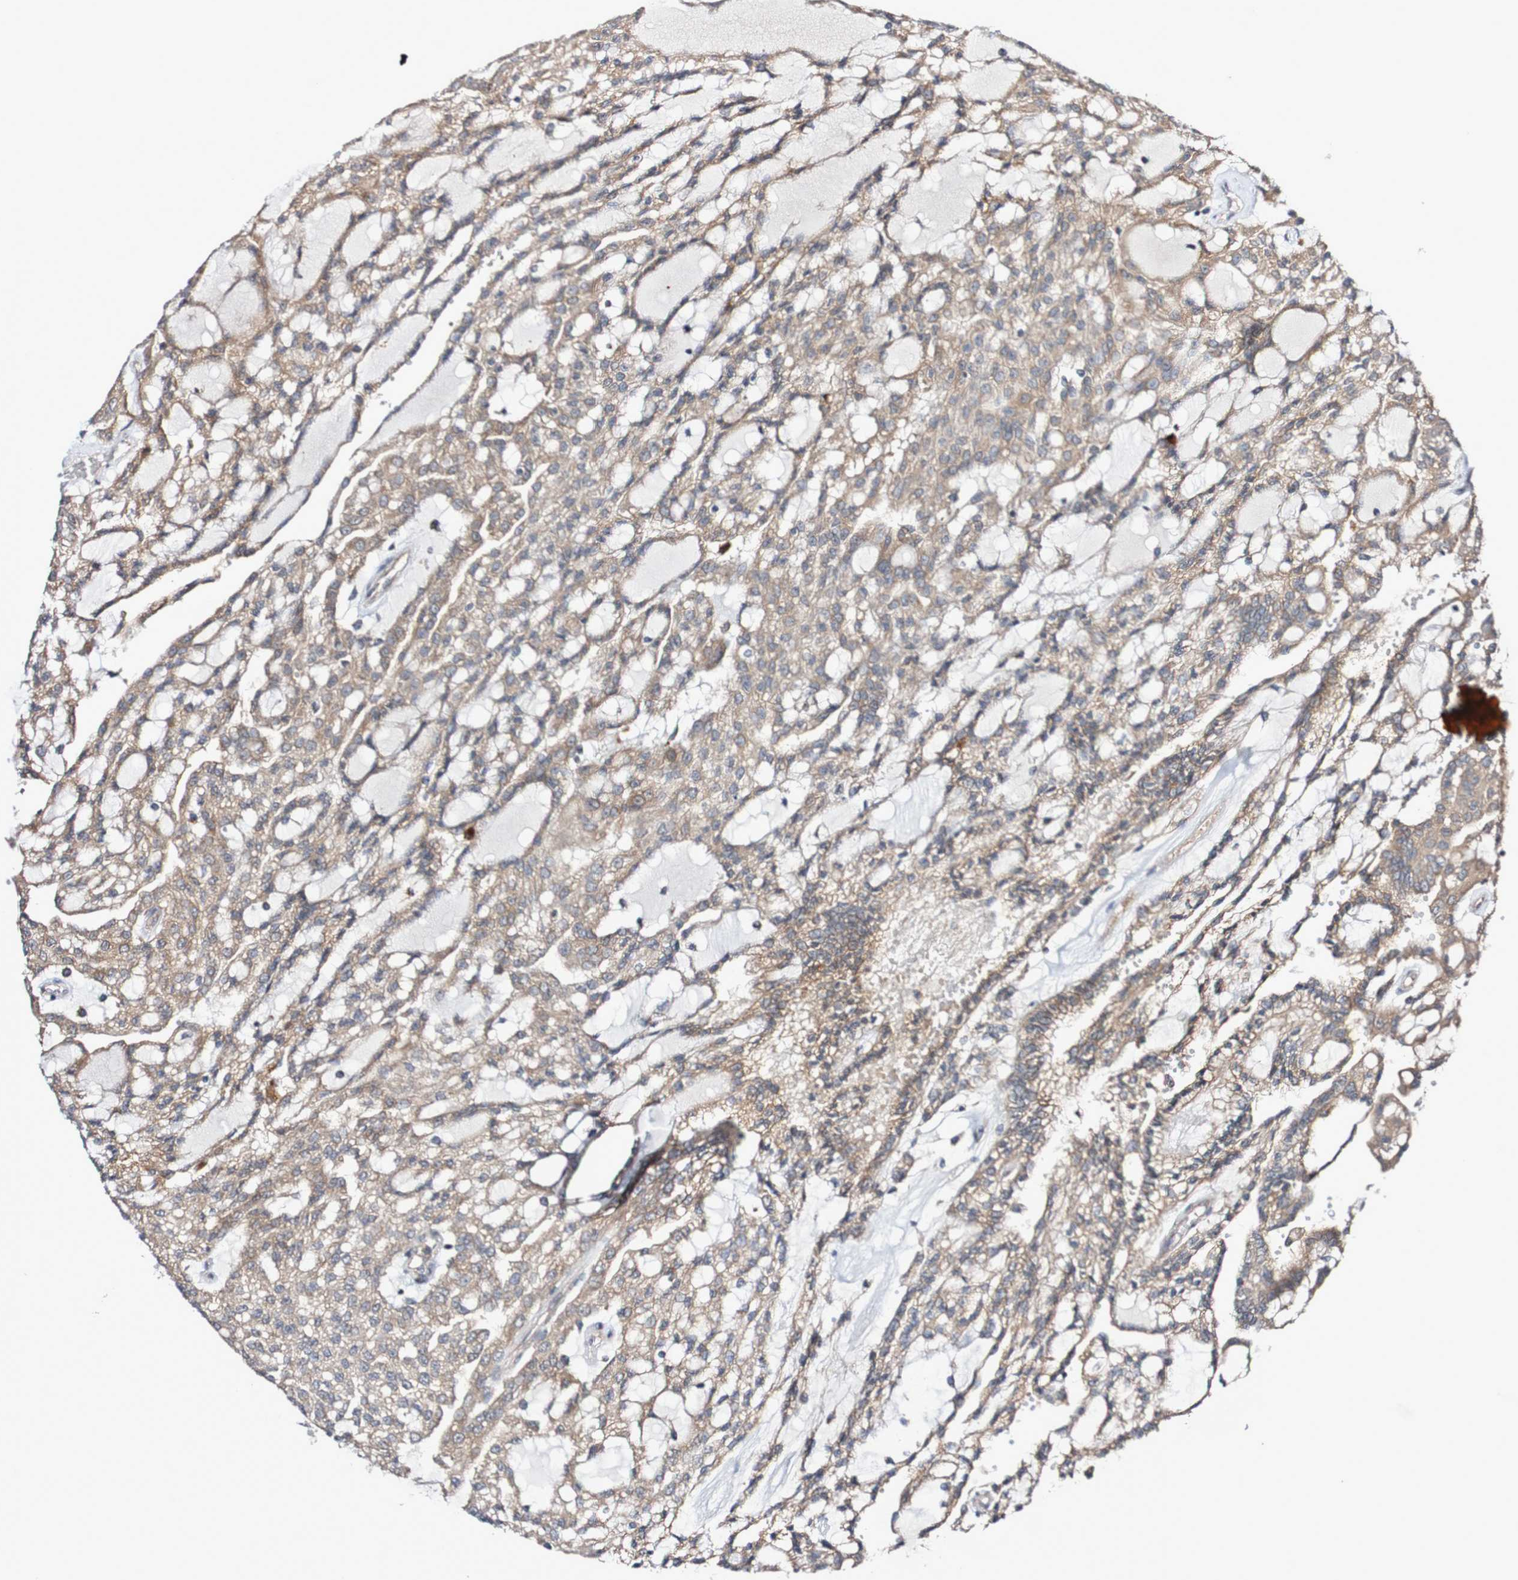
{"staining": {"intensity": "moderate", "quantity": ">75%", "location": "cytoplasmic/membranous"}, "tissue": "renal cancer", "cell_type": "Tumor cells", "image_type": "cancer", "snomed": [{"axis": "morphology", "description": "Adenocarcinoma, NOS"}, {"axis": "topography", "description": "Kidney"}], "caption": "Renal cancer stained with DAB immunohistochemistry exhibits medium levels of moderate cytoplasmic/membranous positivity in approximately >75% of tumor cells.", "gene": "PHPT1", "patient": {"sex": "male", "age": 63}}